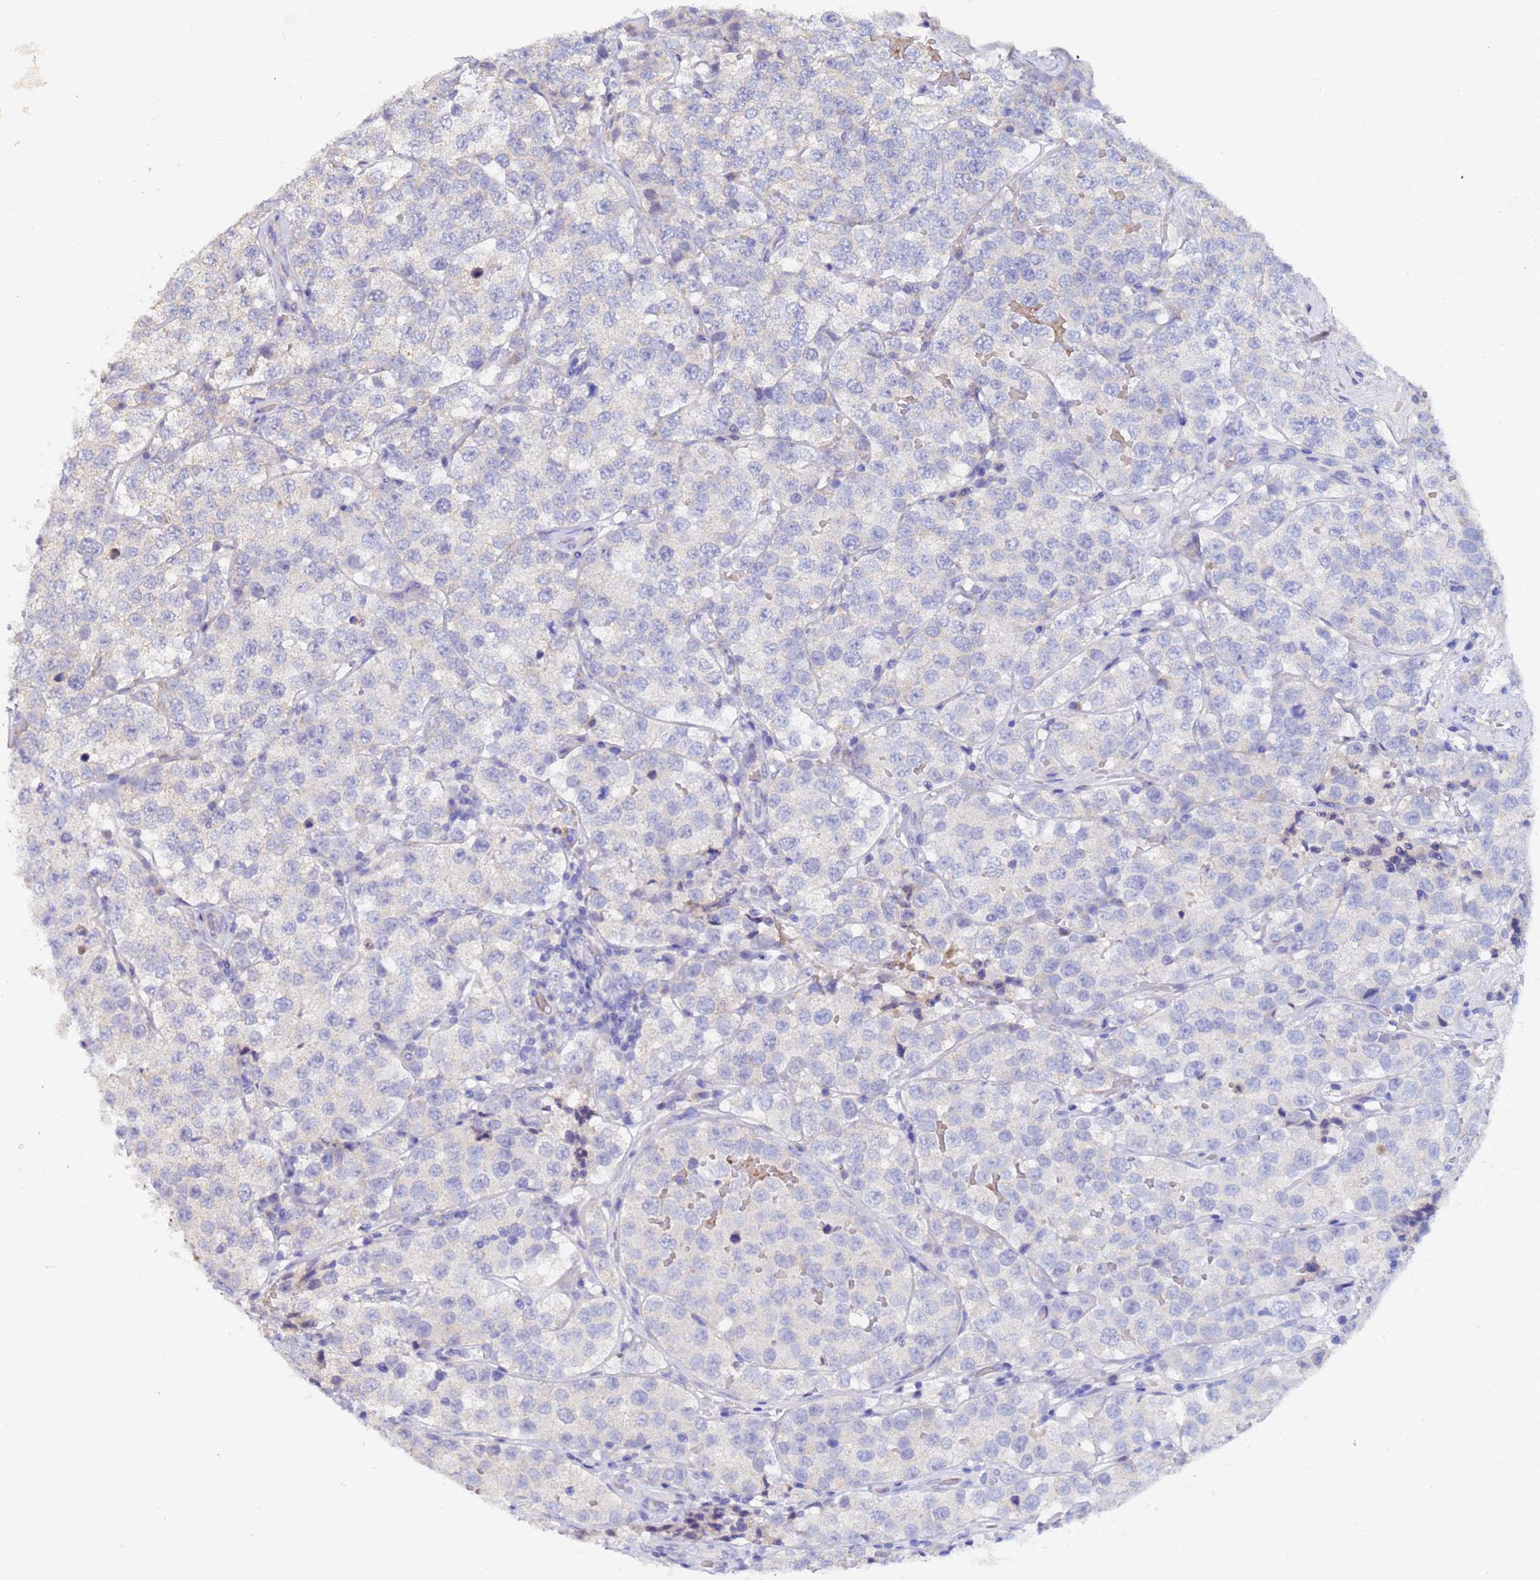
{"staining": {"intensity": "negative", "quantity": "none", "location": "none"}, "tissue": "testis cancer", "cell_type": "Tumor cells", "image_type": "cancer", "snomed": [{"axis": "morphology", "description": "Seminoma, NOS"}, {"axis": "topography", "description": "Testis"}], "caption": "An immunohistochemistry (IHC) micrograph of testis seminoma is shown. There is no staining in tumor cells of testis seminoma. (Stains: DAB (3,3'-diaminobenzidine) immunohistochemistry (IHC) with hematoxylin counter stain, Microscopy: brightfield microscopy at high magnification).", "gene": "IHO1", "patient": {"sex": "male", "age": 34}}